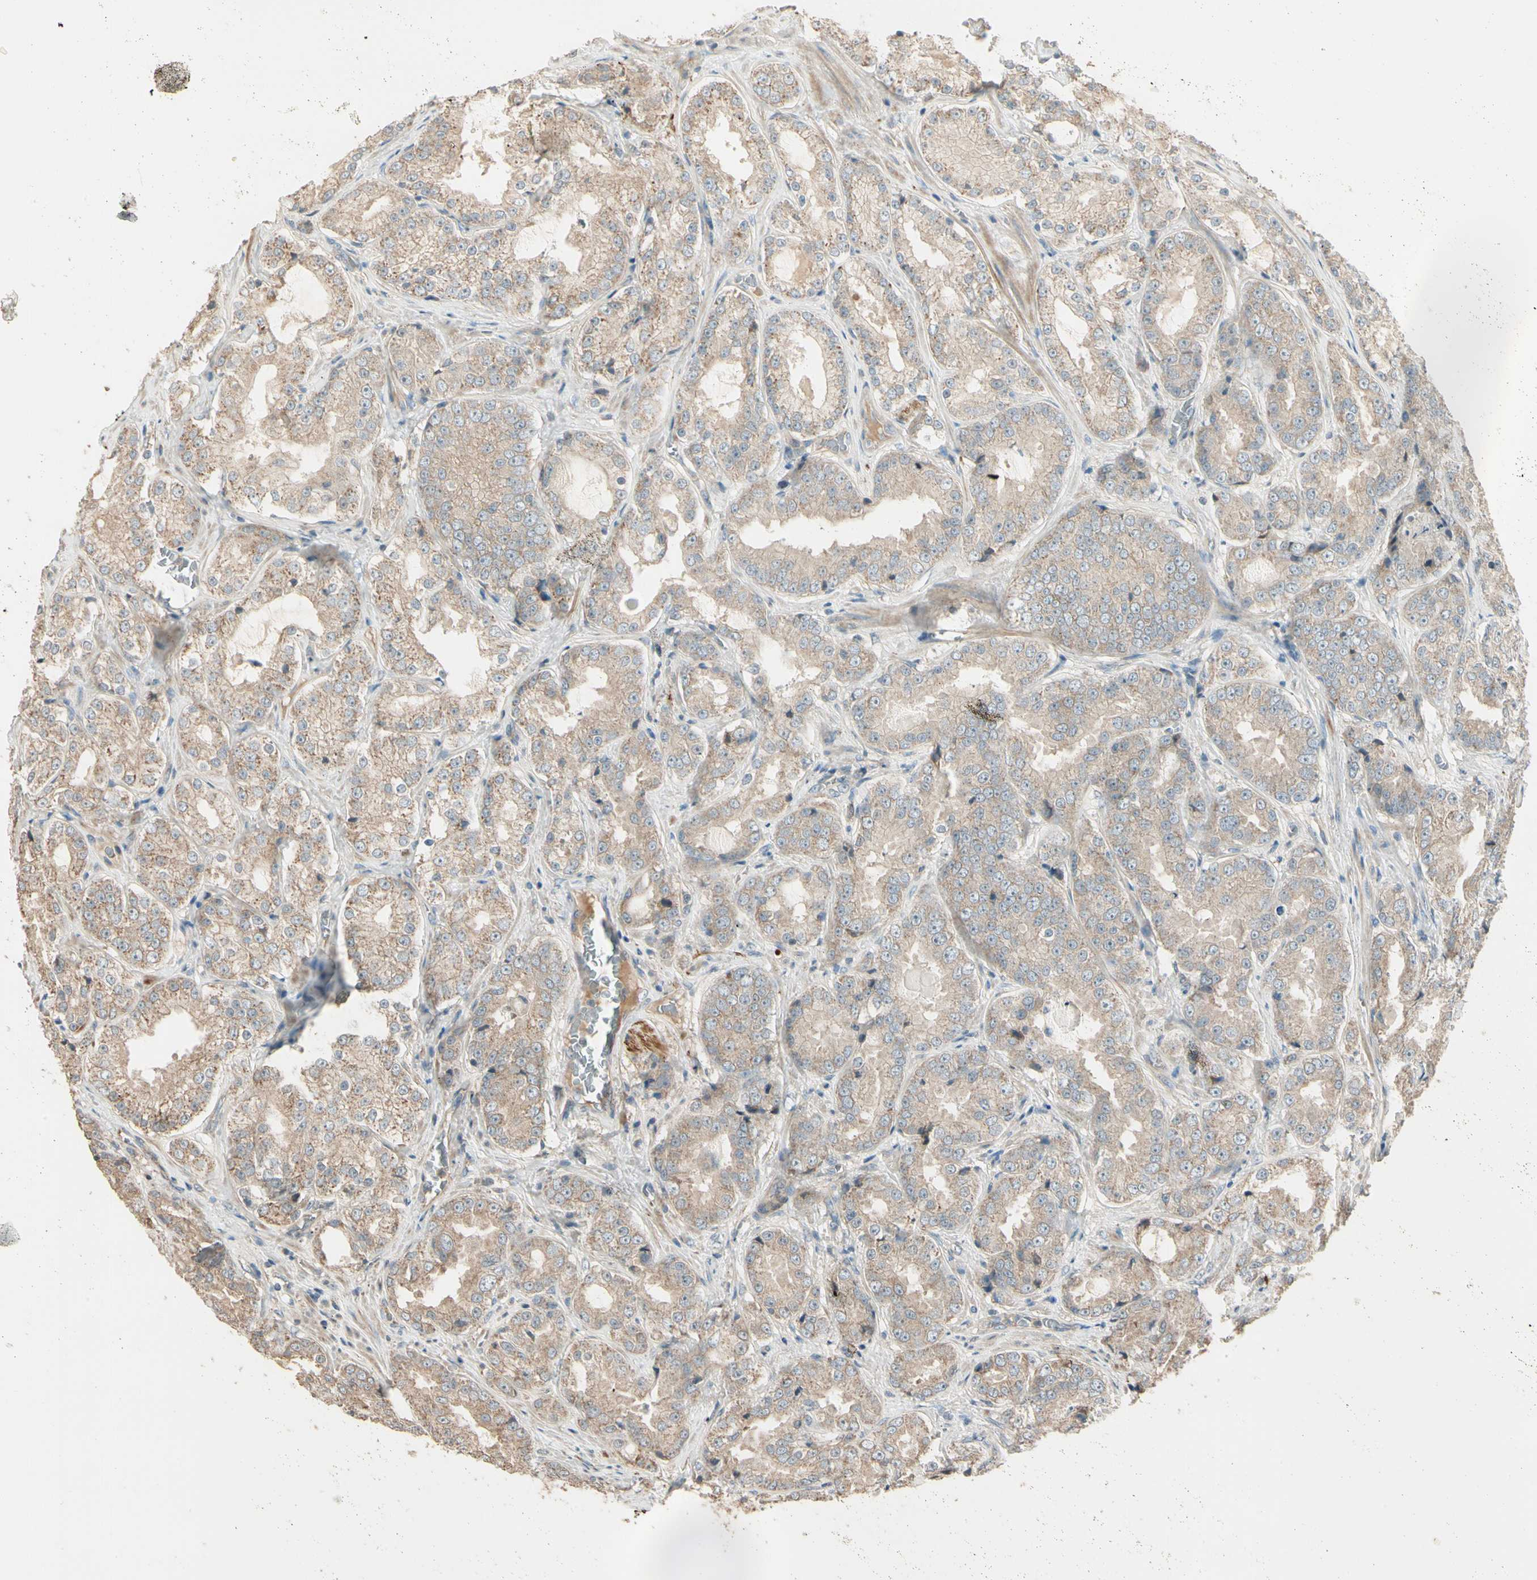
{"staining": {"intensity": "moderate", "quantity": ">75%", "location": "cytoplasmic/membranous"}, "tissue": "prostate cancer", "cell_type": "Tumor cells", "image_type": "cancer", "snomed": [{"axis": "morphology", "description": "Adenocarcinoma, High grade"}, {"axis": "topography", "description": "Prostate"}], "caption": "Protein staining of prostate adenocarcinoma (high-grade) tissue reveals moderate cytoplasmic/membranous positivity in approximately >75% of tumor cells.", "gene": "TNFRSF21", "patient": {"sex": "male", "age": 73}}